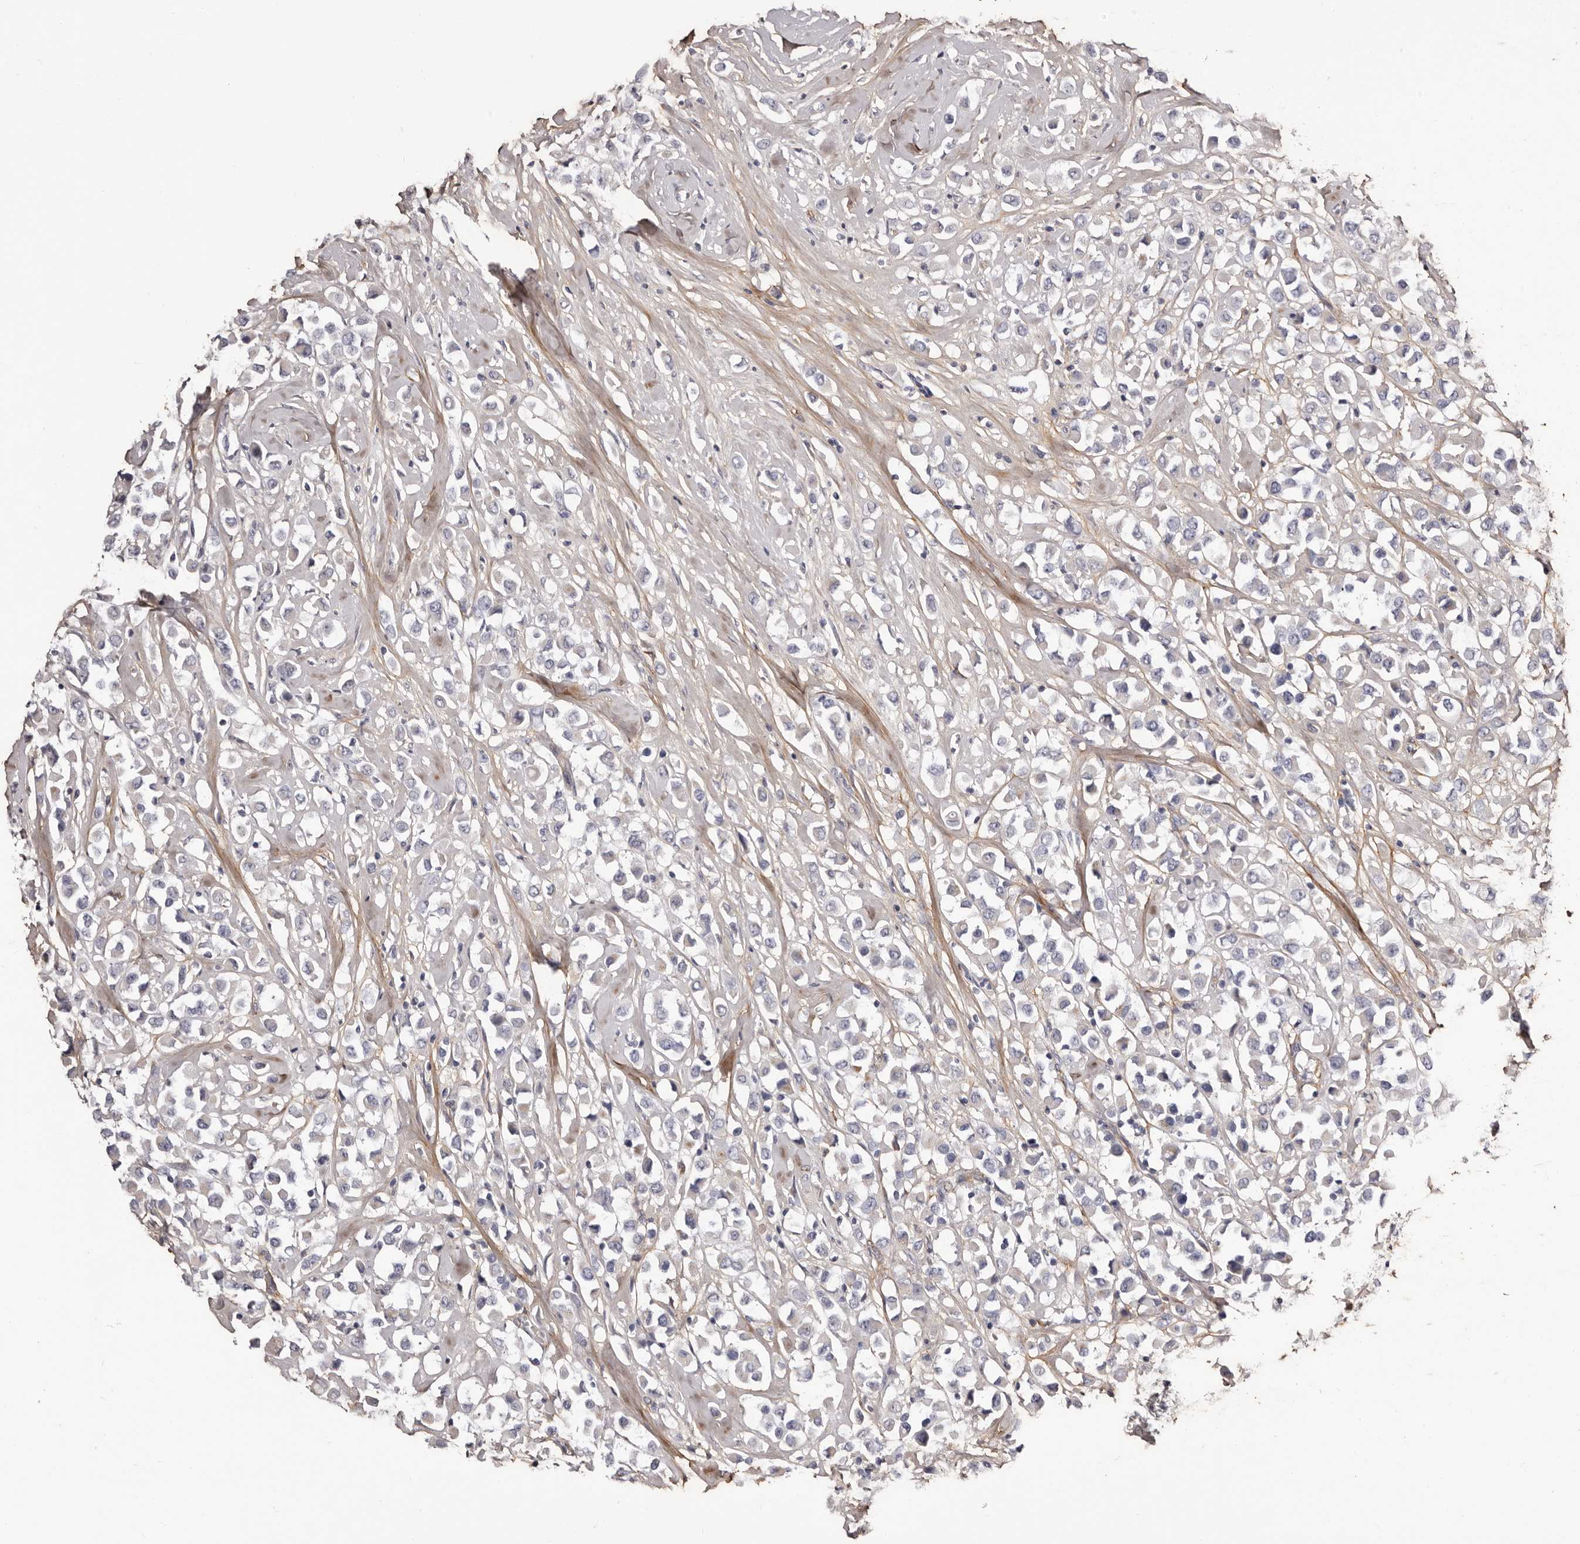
{"staining": {"intensity": "negative", "quantity": "none", "location": "none"}, "tissue": "breast cancer", "cell_type": "Tumor cells", "image_type": "cancer", "snomed": [{"axis": "morphology", "description": "Duct carcinoma"}, {"axis": "topography", "description": "Breast"}], "caption": "DAB immunohistochemical staining of human breast cancer (intraductal carcinoma) reveals no significant positivity in tumor cells.", "gene": "COL6A1", "patient": {"sex": "female", "age": 61}}